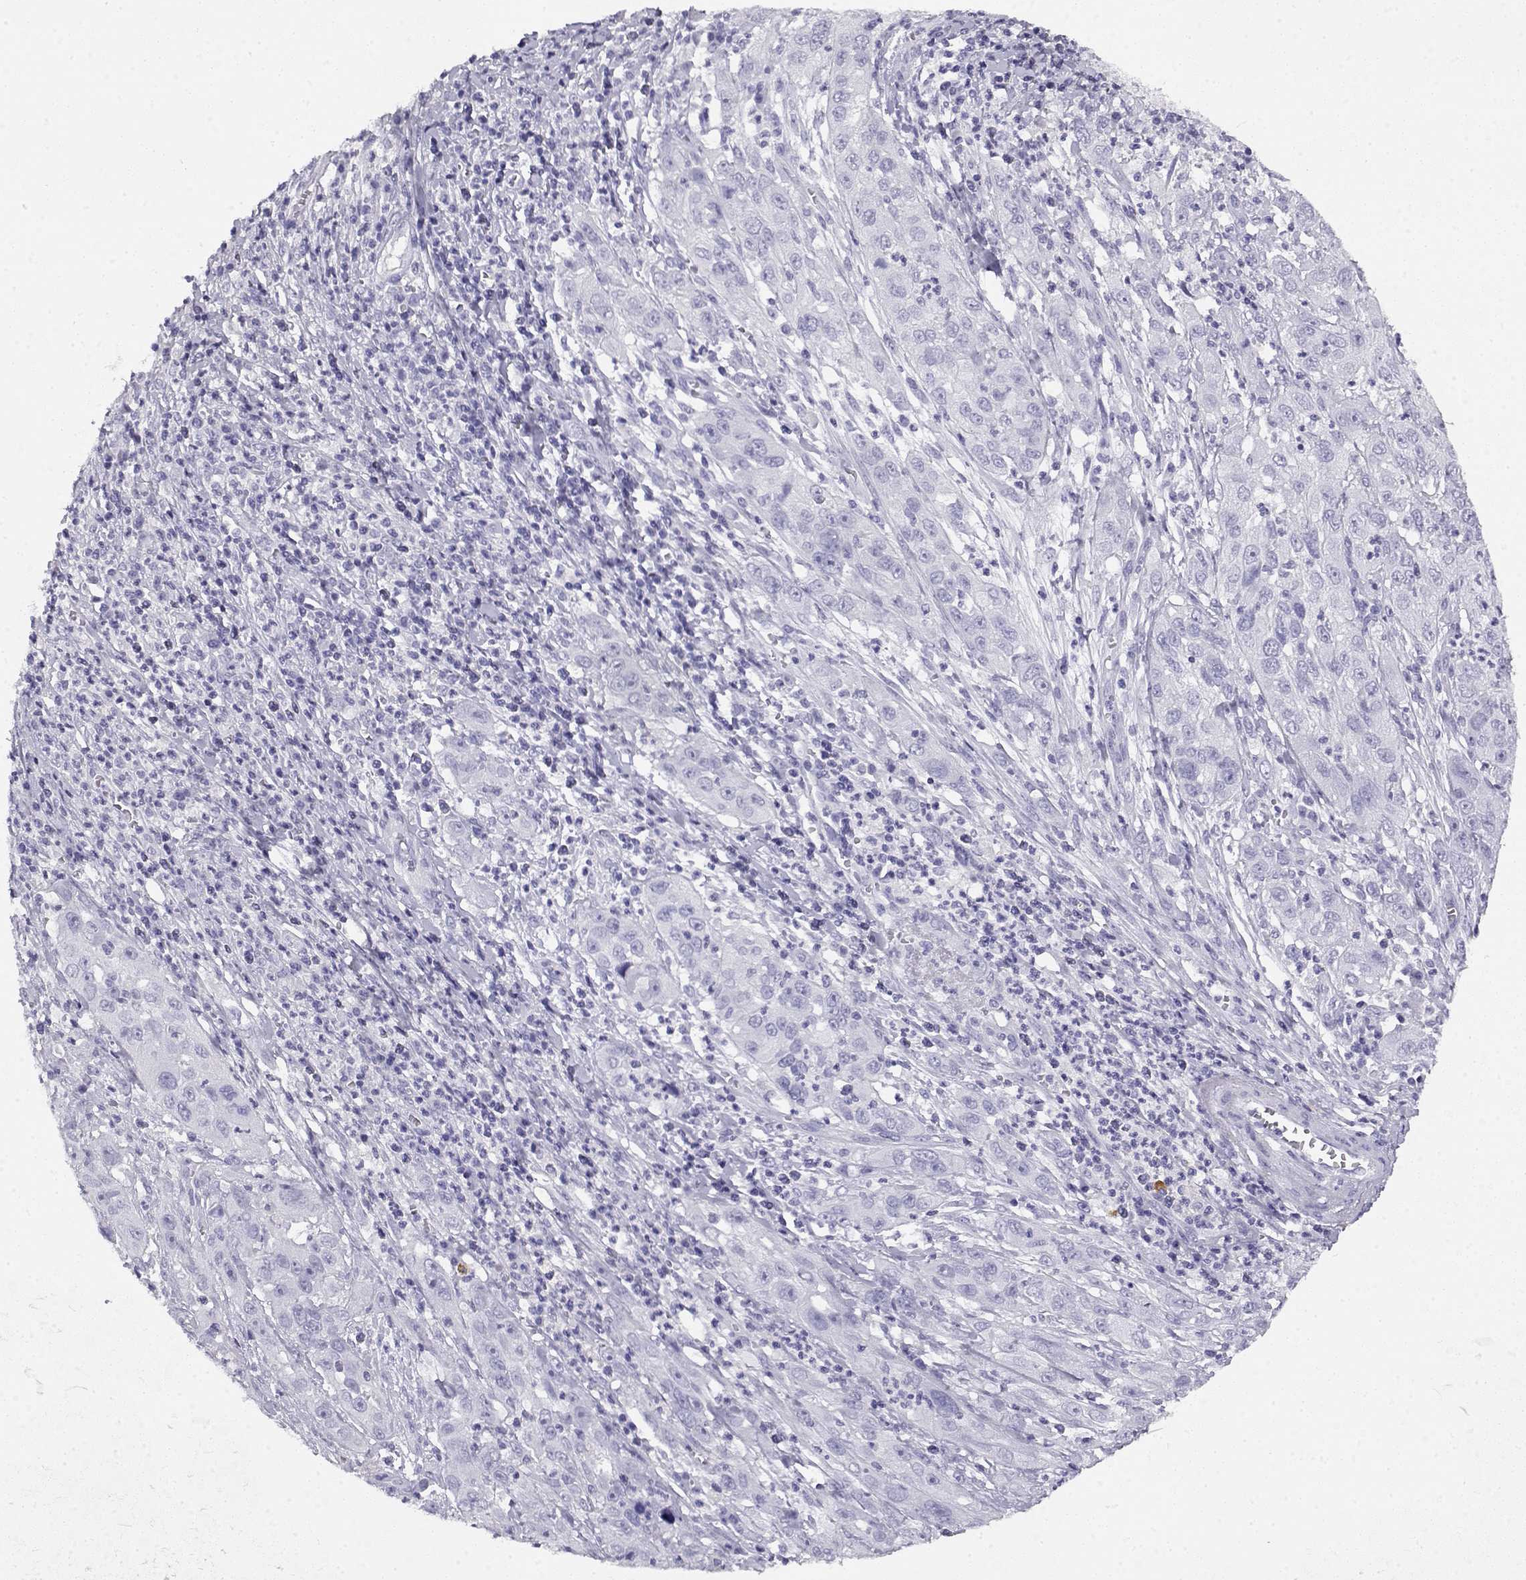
{"staining": {"intensity": "negative", "quantity": "none", "location": "none"}, "tissue": "cervical cancer", "cell_type": "Tumor cells", "image_type": "cancer", "snomed": [{"axis": "morphology", "description": "Squamous cell carcinoma, NOS"}, {"axis": "topography", "description": "Cervix"}], "caption": "Squamous cell carcinoma (cervical) was stained to show a protein in brown. There is no significant expression in tumor cells.", "gene": "CABS1", "patient": {"sex": "female", "age": 32}}